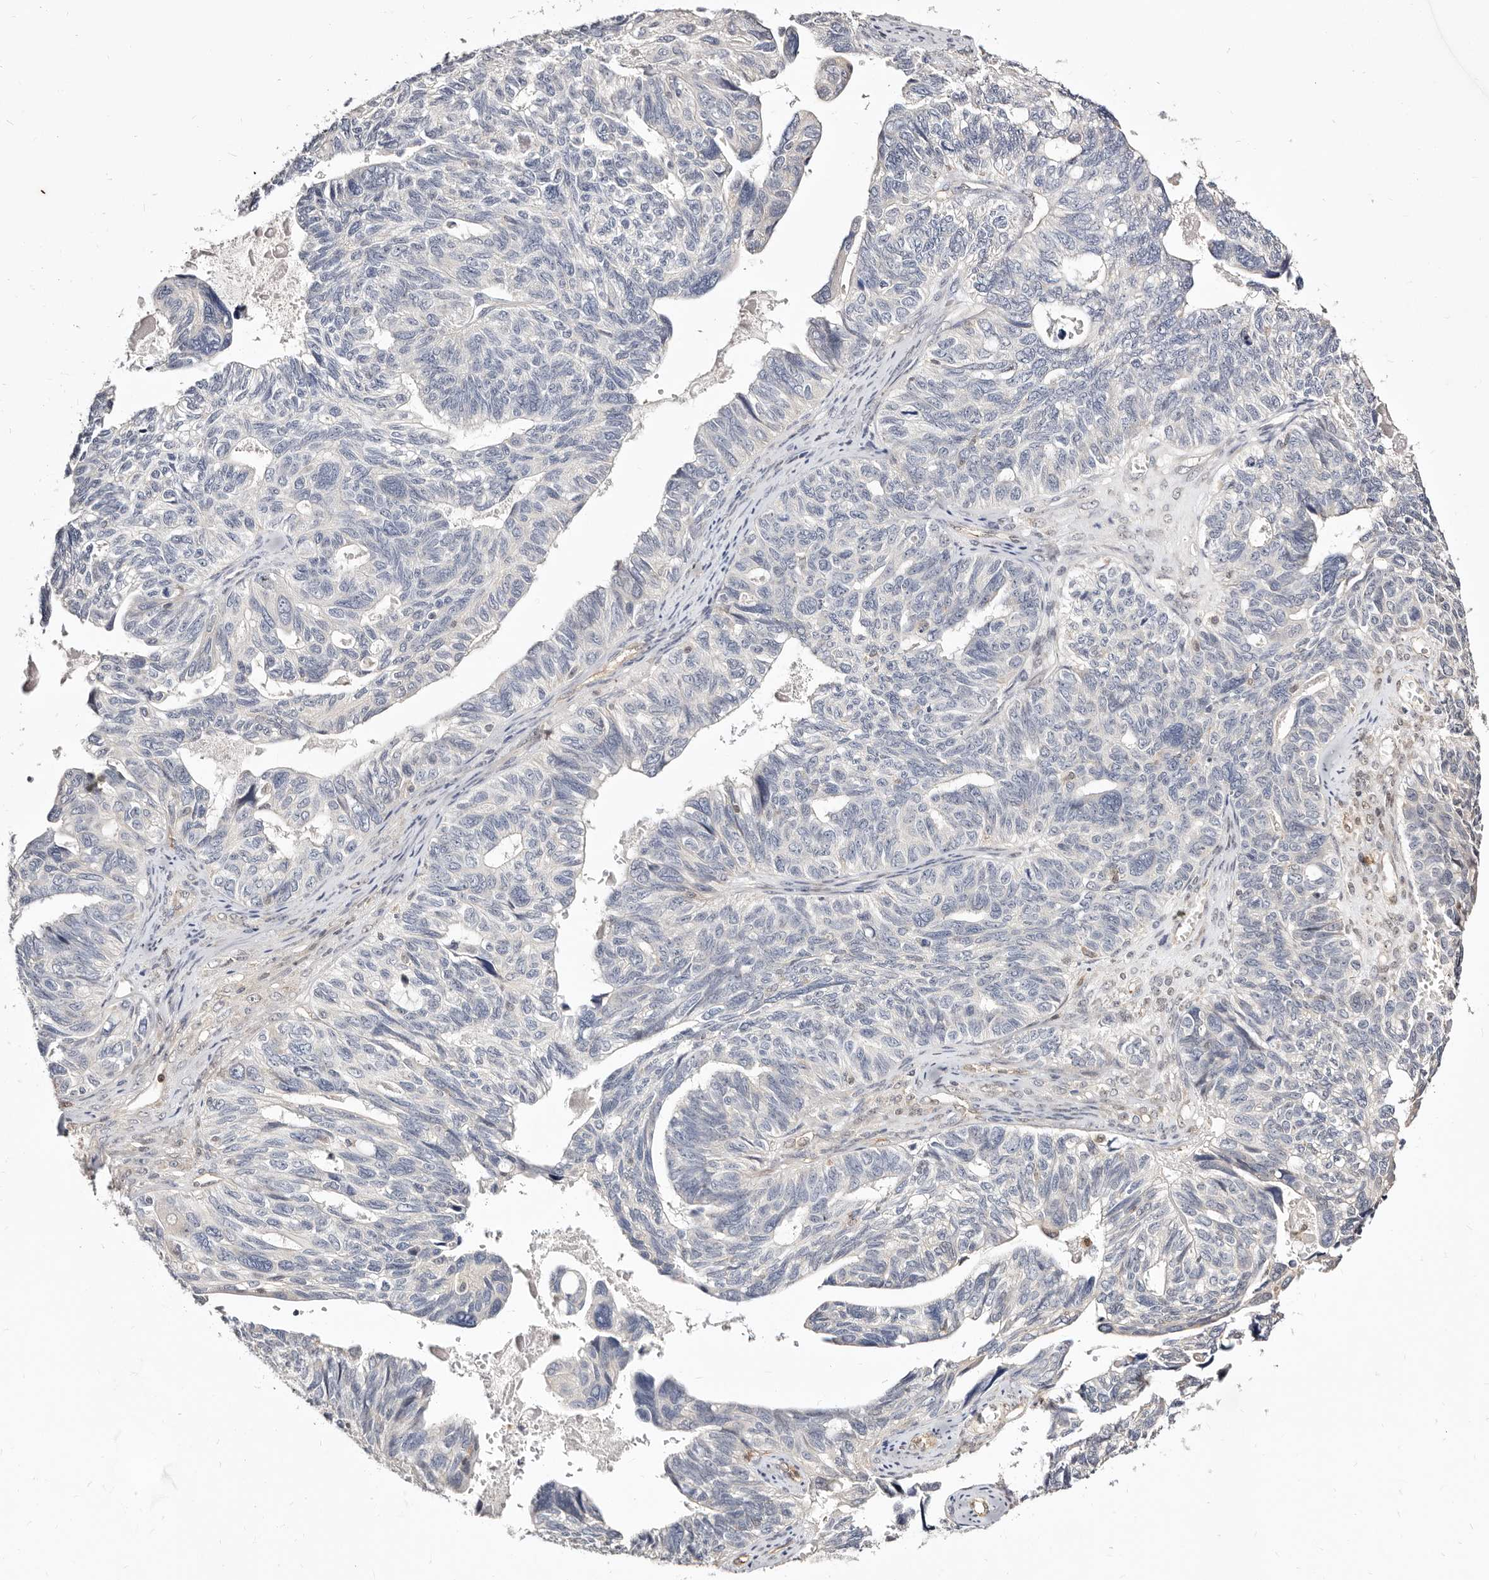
{"staining": {"intensity": "negative", "quantity": "none", "location": "none"}, "tissue": "ovarian cancer", "cell_type": "Tumor cells", "image_type": "cancer", "snomed": [{"axis": "morphology", "description": "Cystadenocarcinoma, serous, NOS"}, {"axis": "topography", "description": "Ovary"}], "caption": "Immunohistochemistry (IHC) of serous cystadenocarcinoma (ovarian) reveals no positivity in tumor cells.", "gene": "STAT5A", "patient": {"sex": "female", "age": 79}}